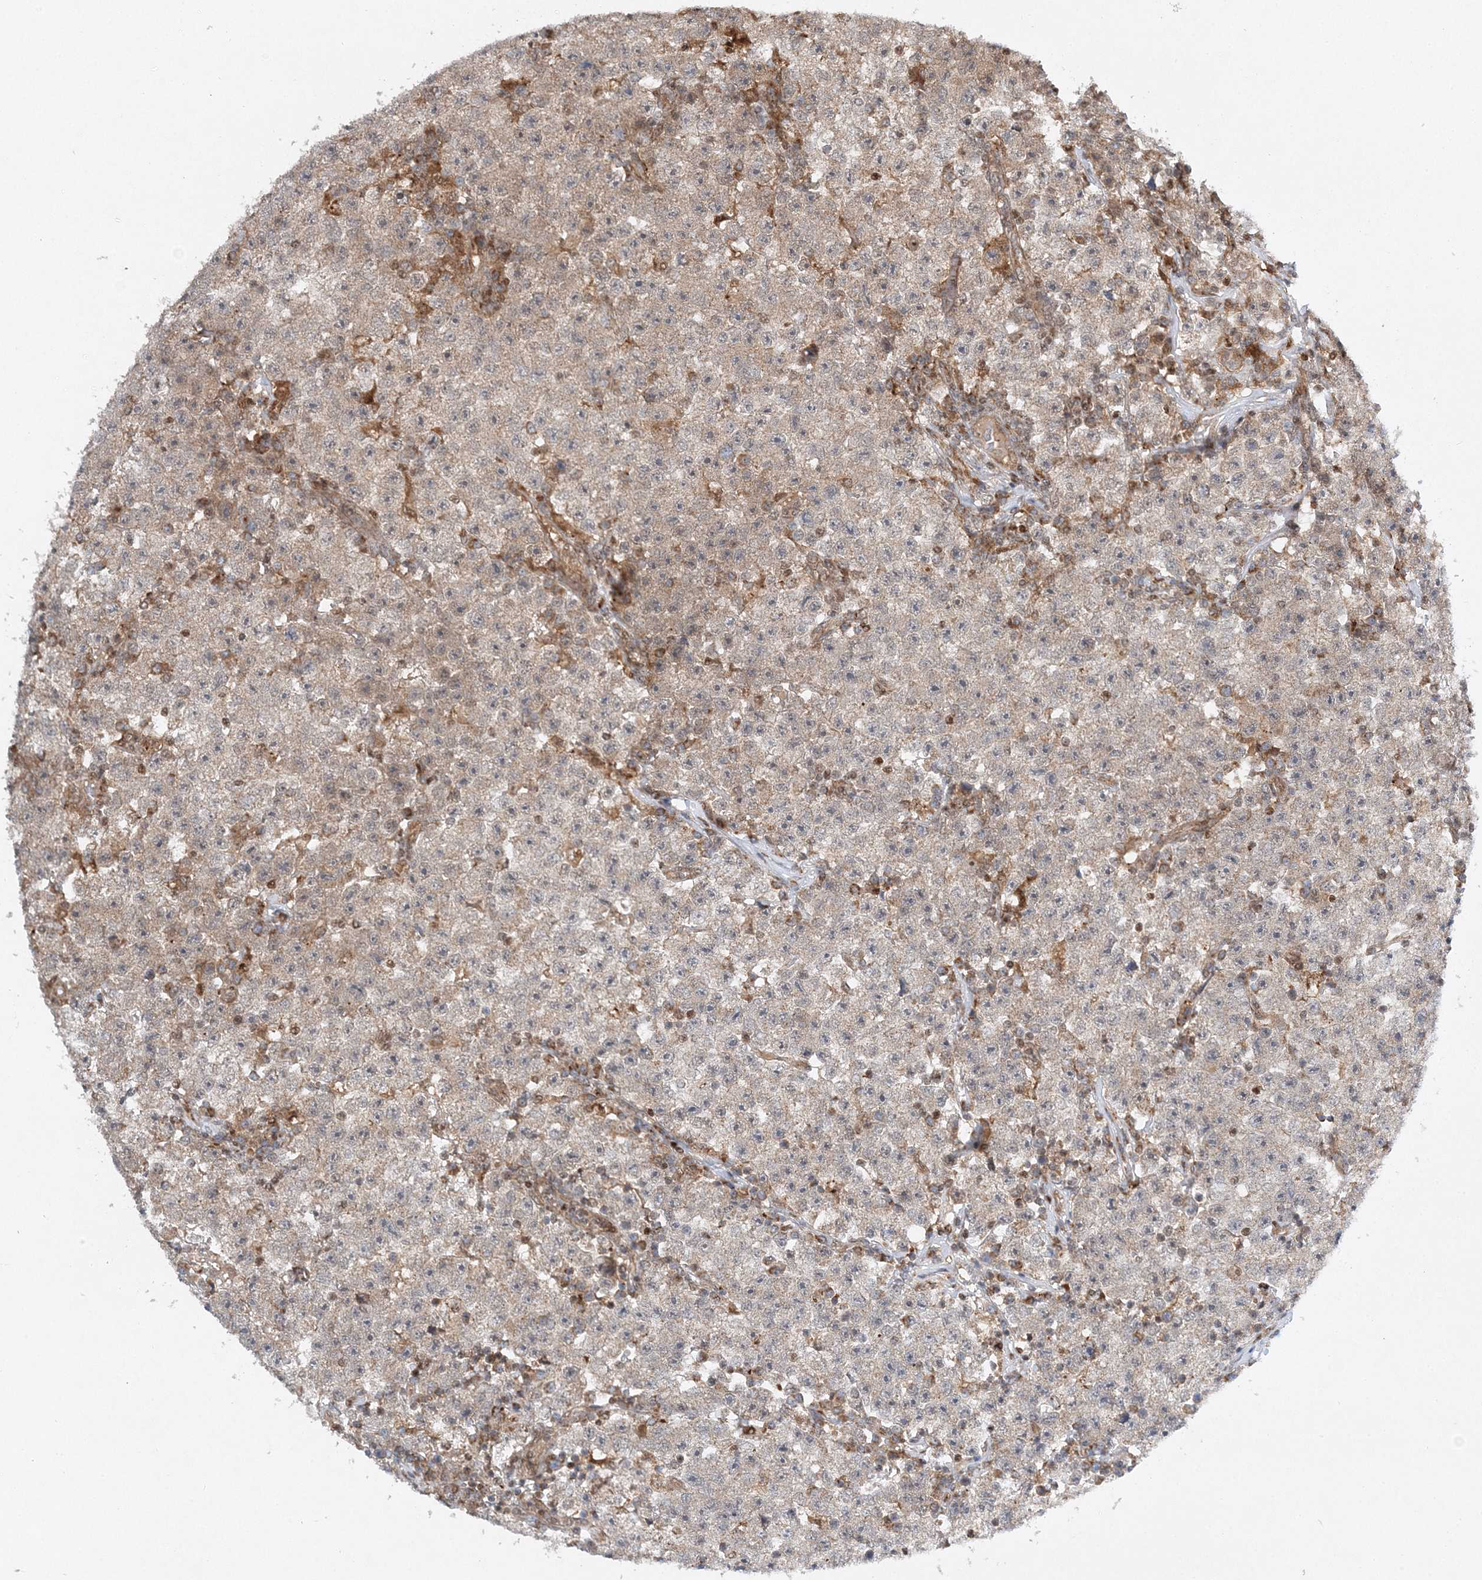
{"staining": {"intensity": "weak", "quantity": ">75%", "location": "cytoplasmic/membranous"}, "tissue": "testis cancer", "cell_type": "Tumor cells", "image_type": "cancer", "snomed": [{"axis": "morphology", "description": "Seminoma, NOS"}, {"axis": "topography", "description": "Testis"}], "caption": "Tumor cells exhibit low levels of weak cytoplasmic/membranous positivity in about >75% of cells in human testis cancer.", "gene": "RAB11FIP2", "patient": {"sex": "male", "age": 22}}